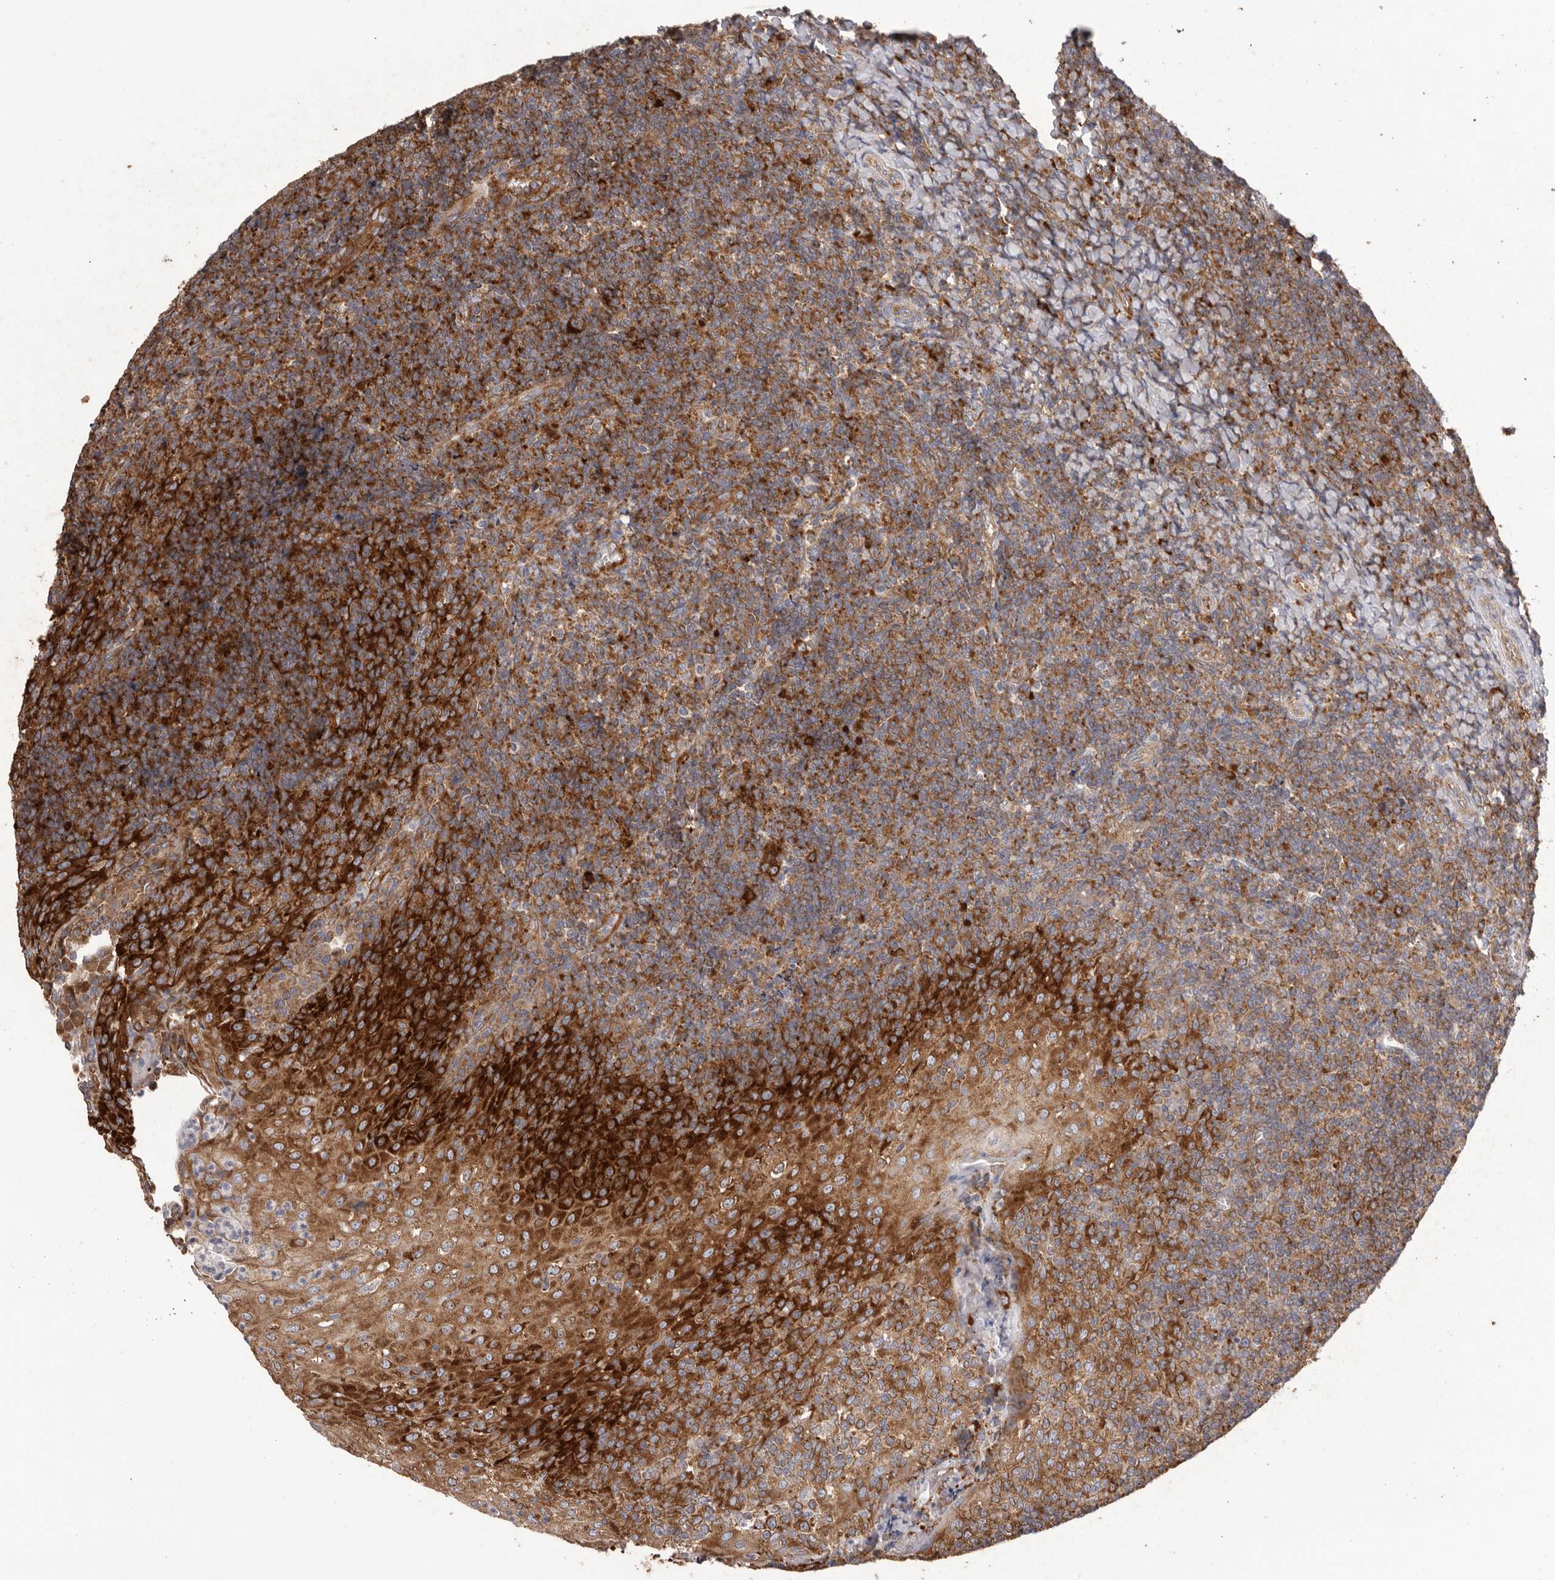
{"staining": {"intensity": "strong", "quantity": ">75%", "location": "cytoplasmic/membranous"}, "tissue": "tonsil", "cell_type": "Germinal center cells", "image_type": "normal", "snomed": [{"axis": "morphology", "description": "Normal tissue, NOS"}, {"axis": "topography", "description": "Tonsil"}], "caption": "Human tonsil stained with a brown dye demonstrates strong cytoplasmic/membranous positive expression in approximately >75% of germinal center cells.", "gene": "SERBP1", "patient": {"sex": "female", "age": 19}}